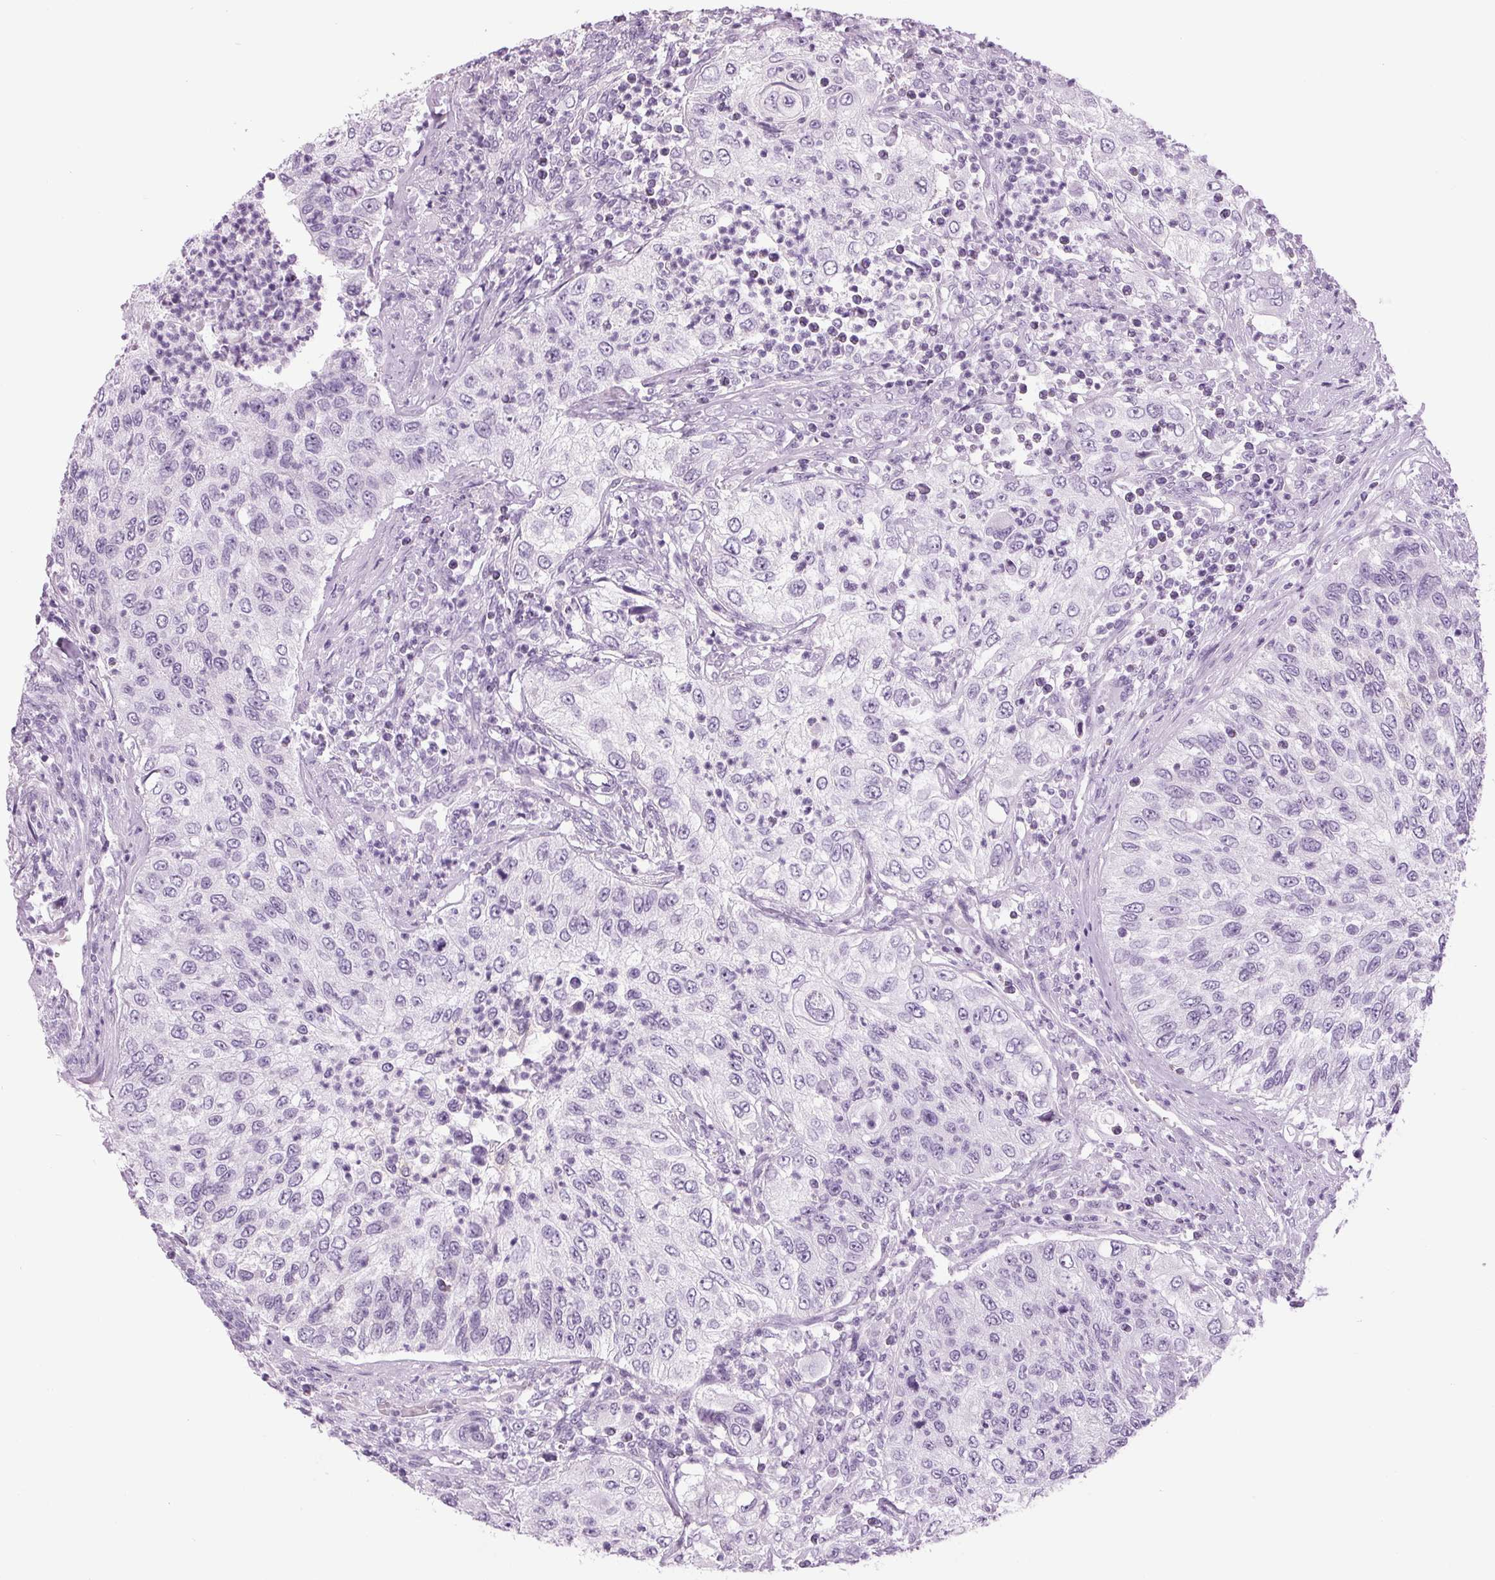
{"staining": {"intensity": "negative", "quantity": "none", "location": "none"}, "tissue": "urothelial cancer", "cell_type": "Tumor cells", "image_type": "cancer", "snomed": [{"axis": "morphology", "description": "Urothelial carcinoma, High grade"}, {"axis": "topography", "description": "Urinary bladder"}], "caption": "IHC micrograph of urothelial carcinoma (high-grade) stained for a protein (brown), which reveals no staining in tumor cells.", "gene": "PPP1R1A", "patient": {"sex": "female", "age": 60}}